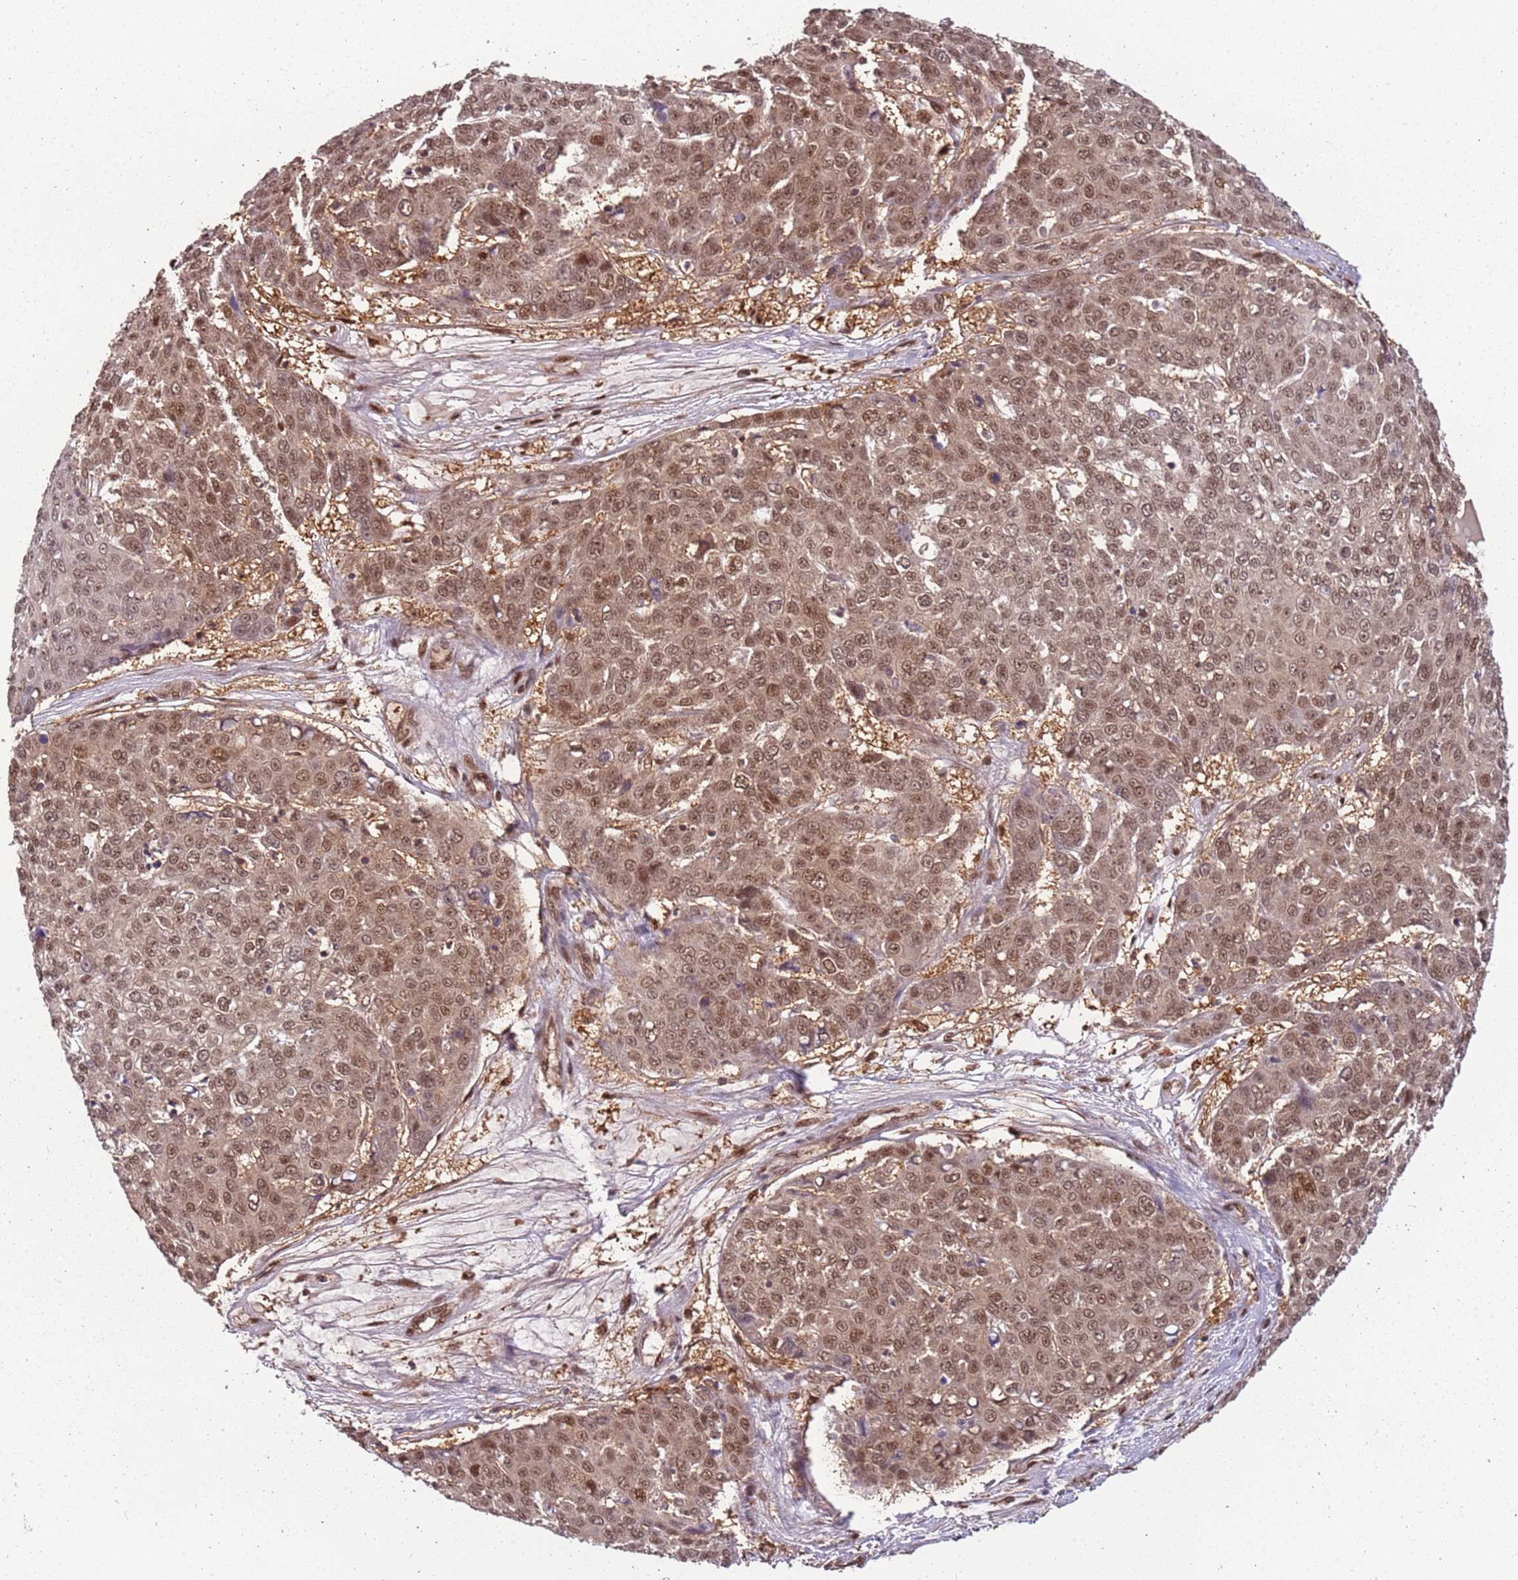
{"staining": {"intensity": "moderate", "quantity": ">75%", "location": "nuclear"}, "tissue": "skin cancer", "cell_type": "Tumor cells", "image_type": "cancer", "snomed": [{"axis": "morphology", "description": "Squamous cell carcinoma, NOS"}, {"axis": "topography", "description": "Skin"}], "caption": "Immunohistochemistry (IHC) staining of skin cancer, which reveals medium levels of moderate nuclear staining in about >75% of tumor cells indicating moderate nuclear protein expression. The staining was performed using DAB (brown) for protein detection and nuclei were counterstained in hematoxylin (blue).", "gene": "PGLS", "patient": {"sex": "male", "age": 71}}